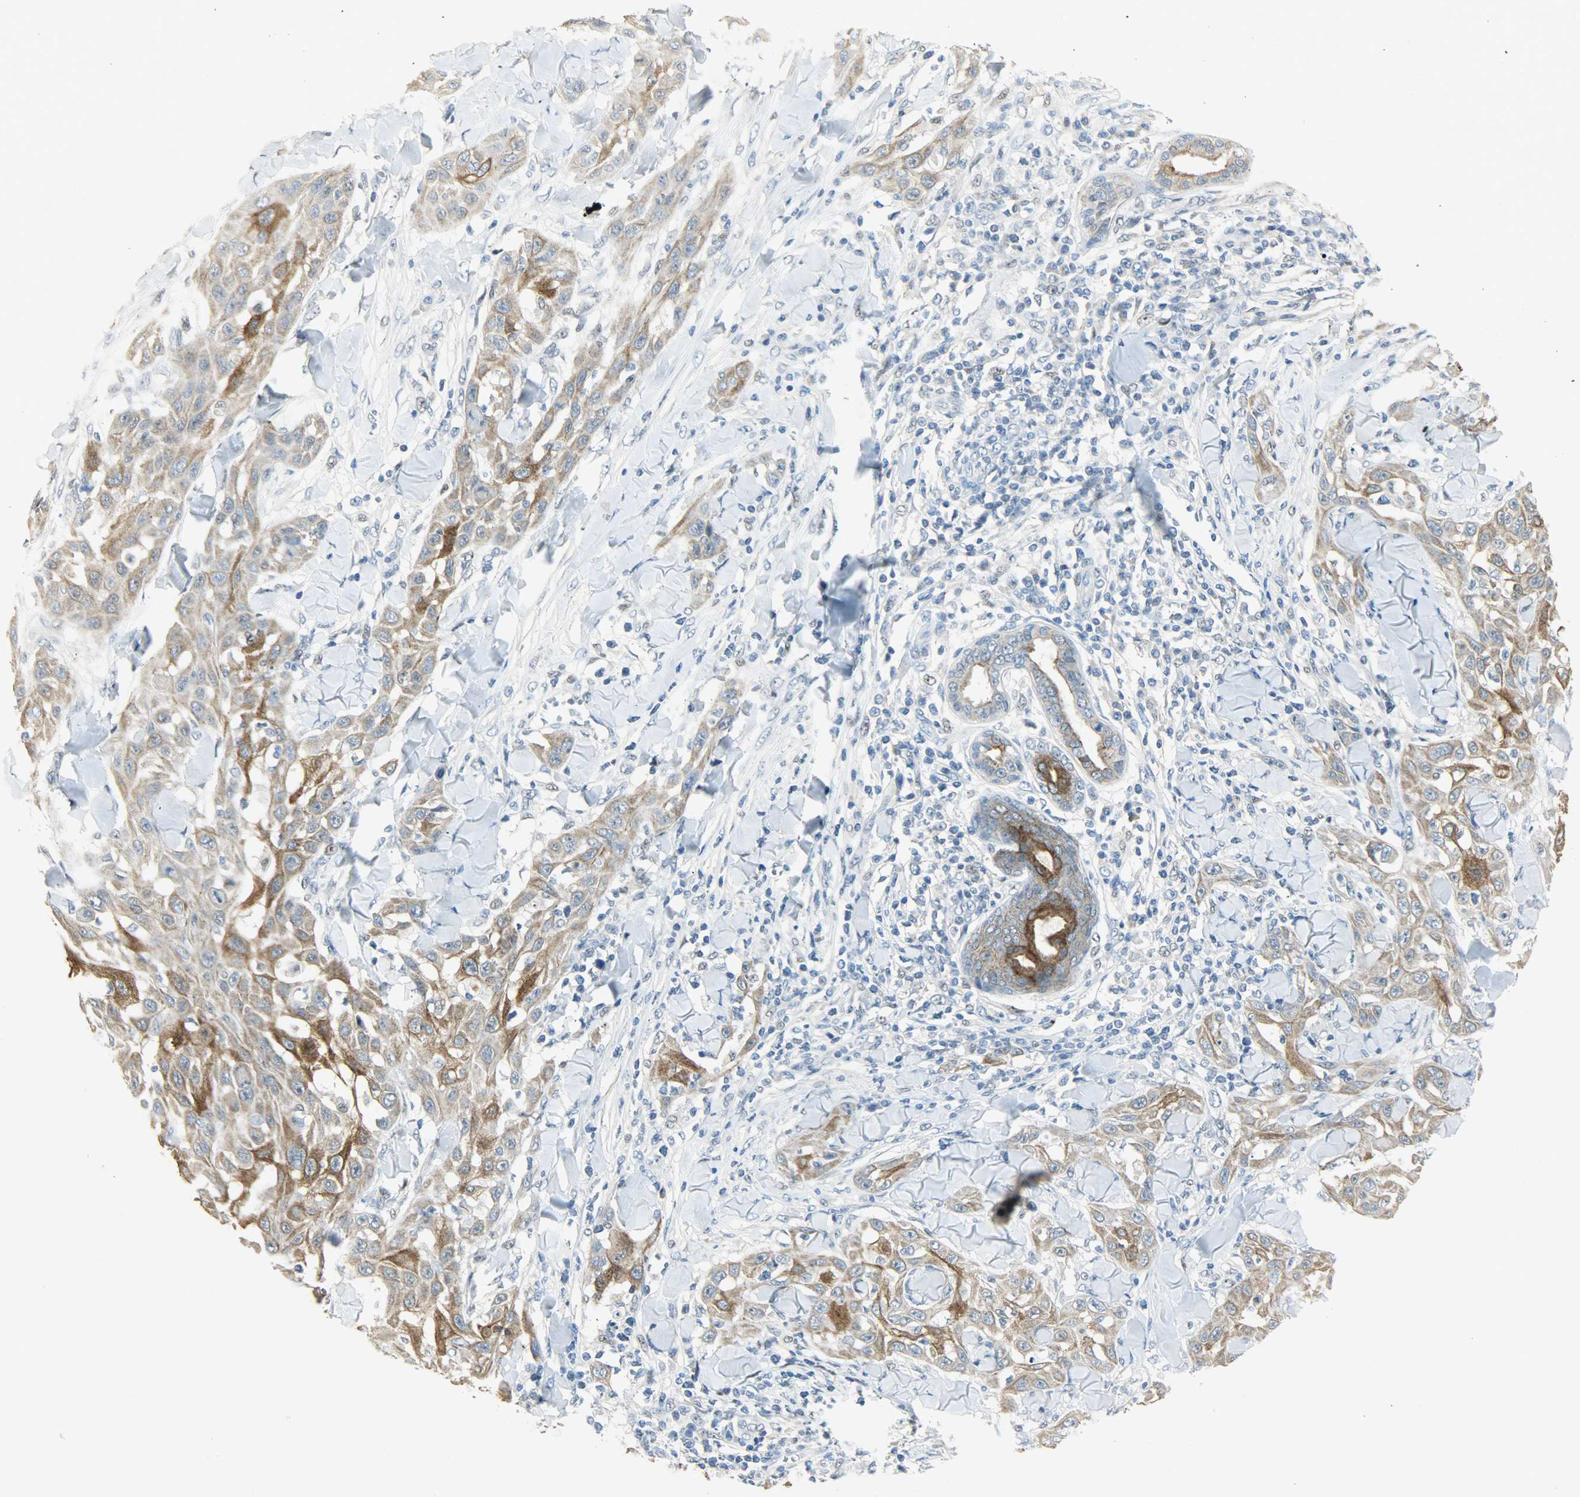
{"staining": {"intensity": "strong", "quantity": ">75%", "location": "cytoplasmic/membranous"}, "tissue": "skin cancer", "cell_type": "Tumor cells", "image_type": "cancer", "snomed": [{"axis": "morphology", "description": "Squamous cell carcinoma, NOS"}, {"axis": "topography", "description": "Skin"}], "caption": "Skin squamous cell carcinoma stained for a protein (brown) displays strong cytoplasmic/membranous positive positivity in approximately >75% of tumor cells.", "gene": "PPARG", "patient": {"sex": "male", "age": 24}}